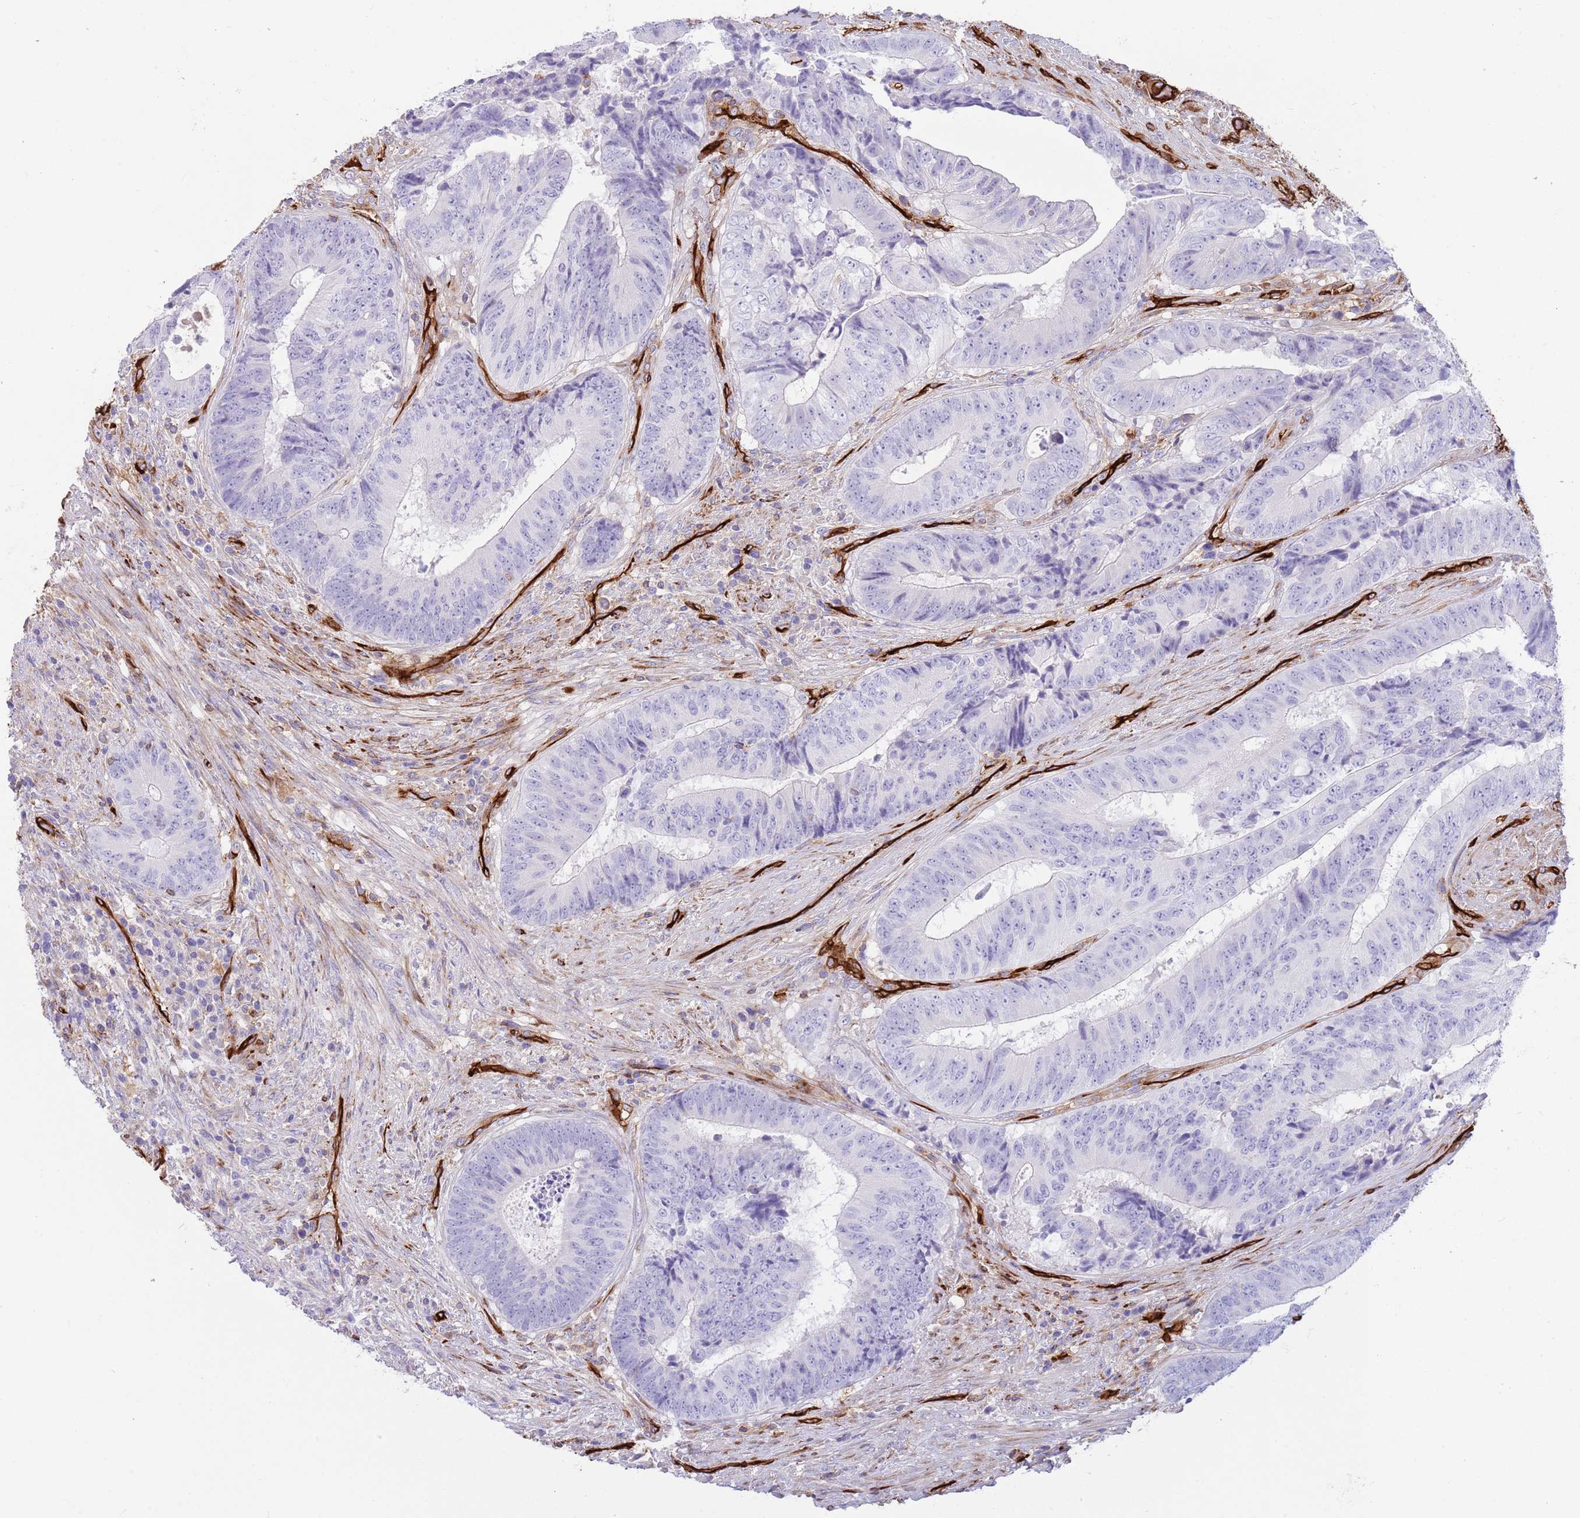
{"staining": {"intensity": "negative", "quantity": "none", "location": "none"}, "tissue": "colorectal cancer", "cell_type": "Tumor cells", "image_type": "cancer", "snomed": [{"axis": "morphology", "description": "Adenocarcinoma, NOS"}, {"axis": "topography", "description": "Rectum"}], "caption": "An immunohistochemistry (IHC) photomicrograph of colorectal cancer (adenocarcinoma) is shown. There is no staining in tumor cells of colorectal cancer (adenocarcinoma). (DAB (3,3'-diaminobenzidine) immunohistochemistry (IHC), high magnification).", "gene": "KBTBD7", "patient": {"sex": "male", "age": 72}}